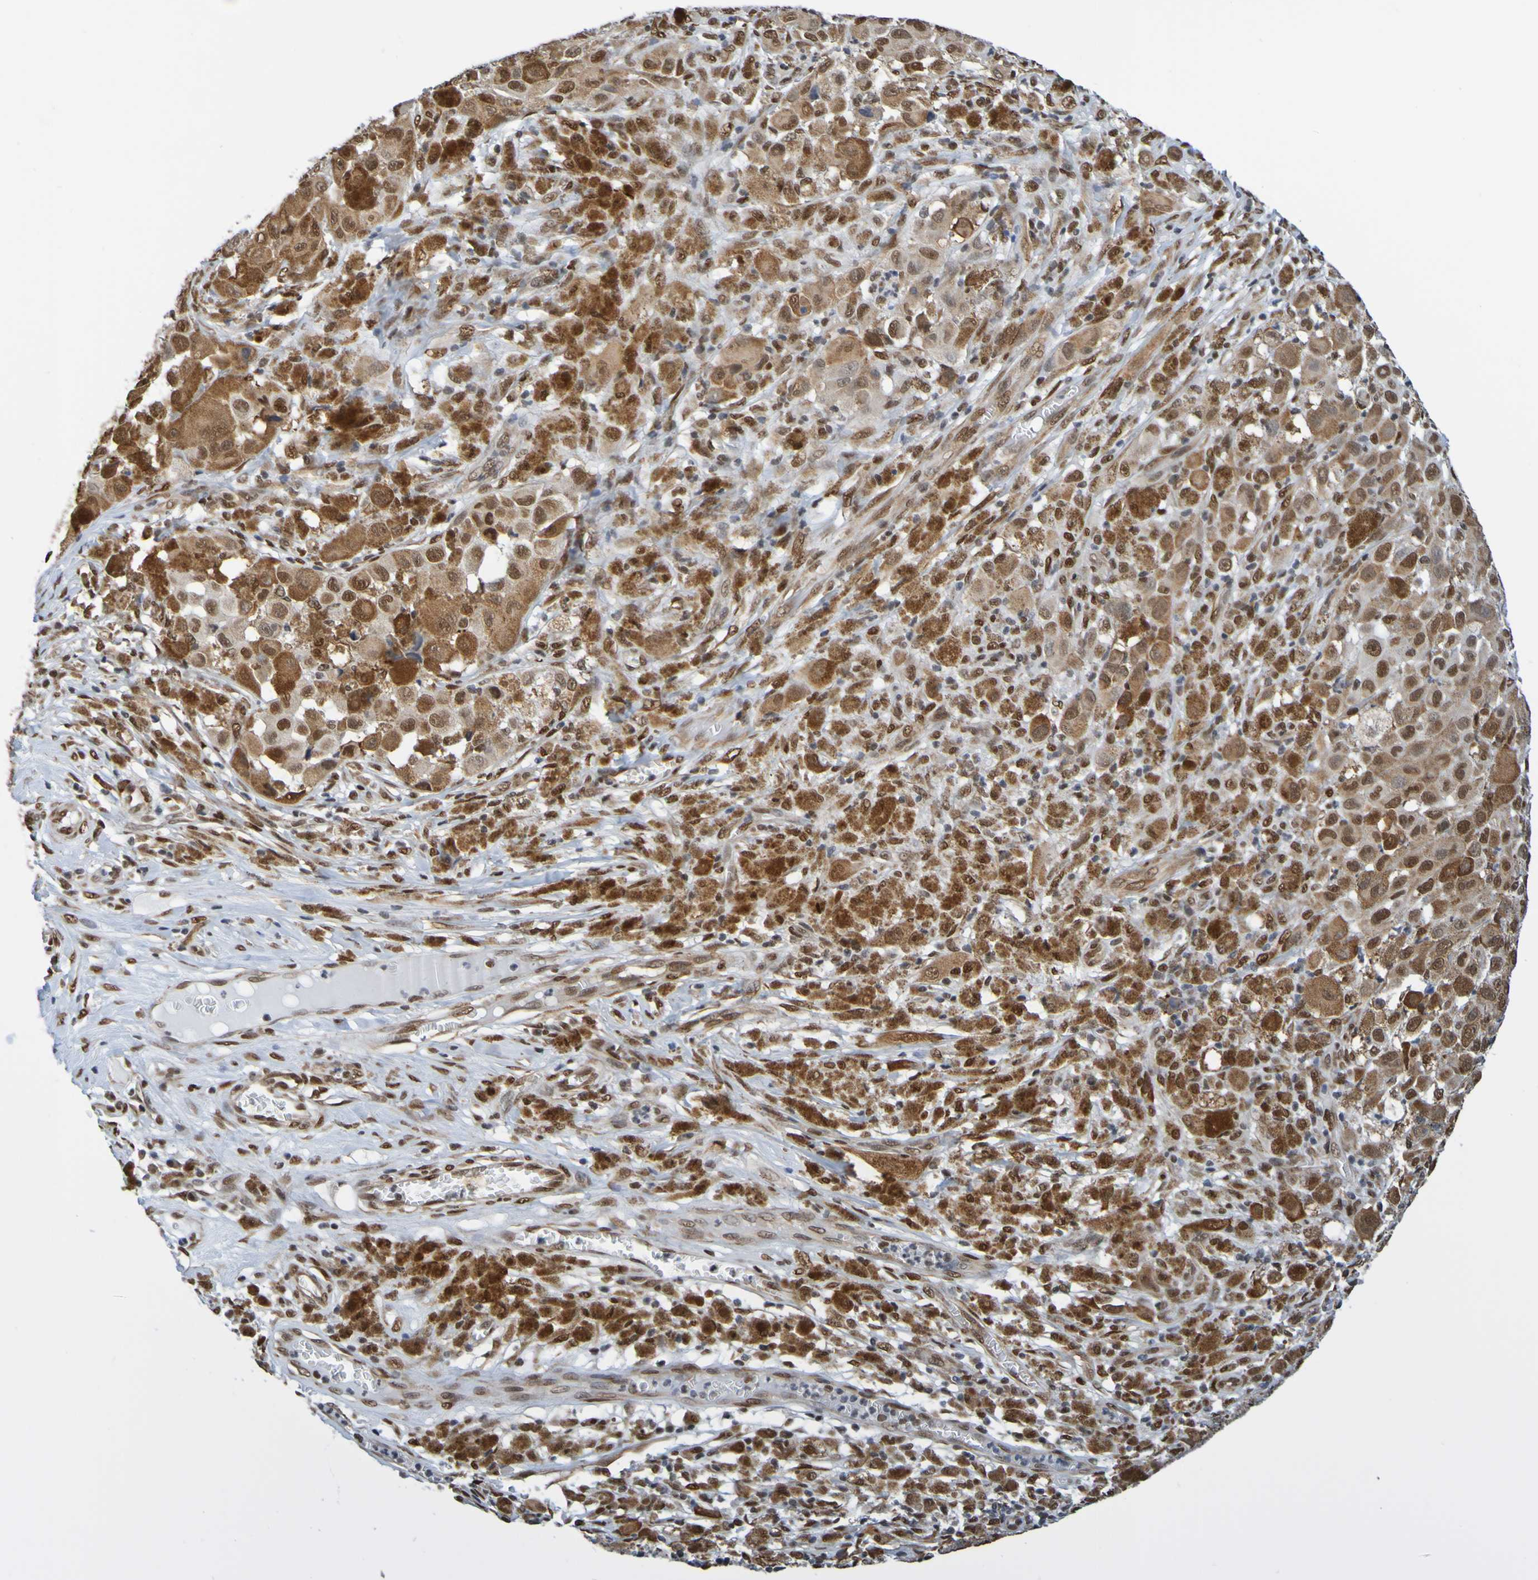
{"staining": {"intensity": "strong", "quantity": ">75%", "location": "cytoplasmic/membranous,nuclear"}, "tissue": "melanoma", "cell_type": "Tumor cells", "image_type": "cancer", "snomed": [{"axis": "morphology", "description": "Malignant melanoma, NOS"}, {"axis": "topography", "description": "Skin"}], "caption": "Malignant melanoma stained with DAB IHC reveals high levels of strong cytoplasmic/membranous and nuclear staining in approximately >75% of tumor cells.", "gene": "HDAC2", "patient": {"sex": "male", "age": 96}}